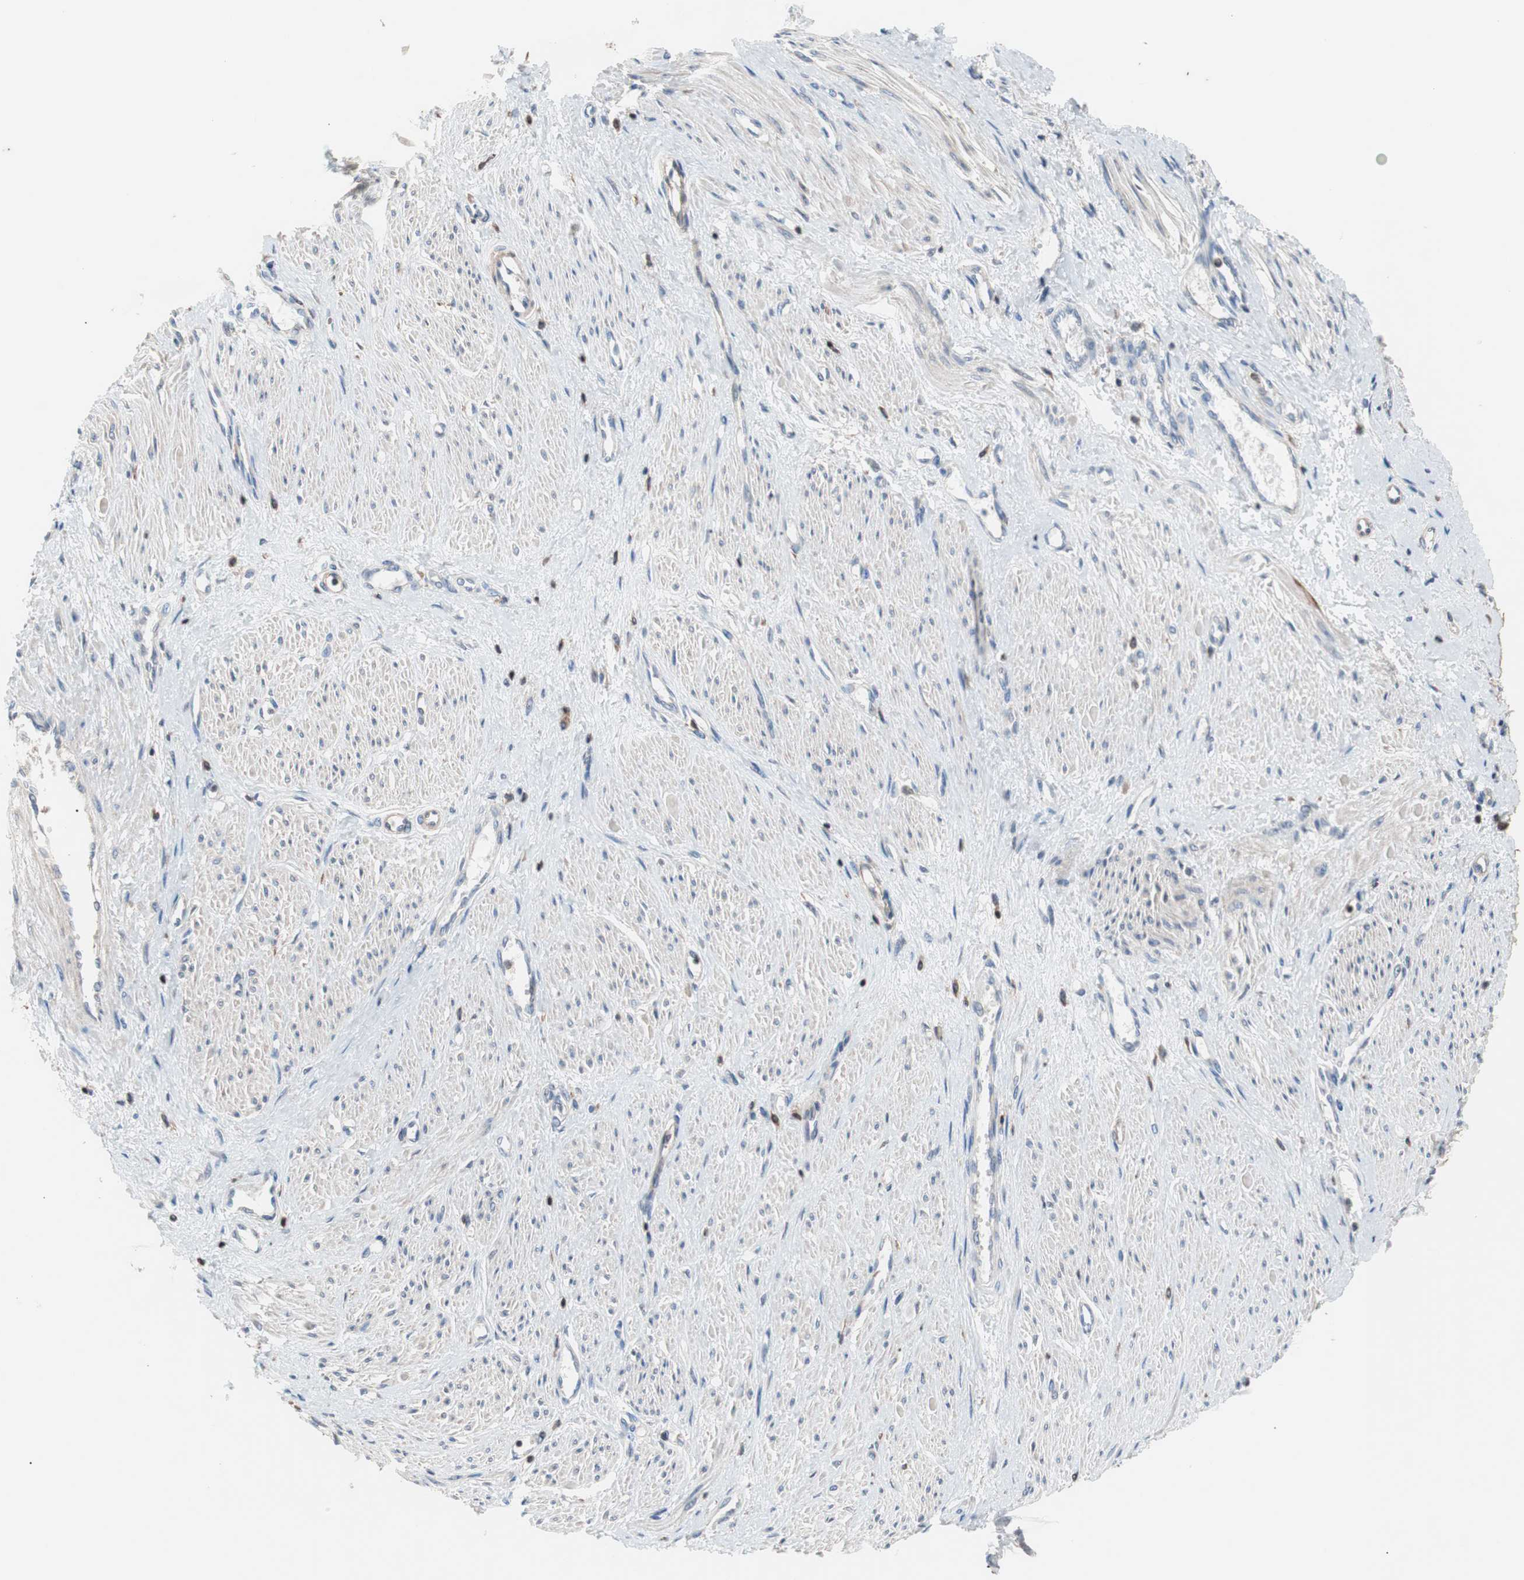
{"staining": {"intensity": "weak", "quantity": ">75%", "location": "cytoplasmic/membranous"}, "tissue": "smooth muscle", "cell_type": "Smooth muscle cells", "image_type": "normal", "snomed": [{"axis": "morphology", "description": "Normal tissue, NOS"}, {"axis": "topography", "description": "Smooth muscle"}, {"axis": "topography", "description": "Uterus"}], "caption": "Protein analysis of benign smooth muscle reveals weak cytoplasmic/membranous staining in approximately >75% of smooth muscle cells. The staining was performed using DAB (3,3'-diaminobenzidine) to visualize the protein expression in brown, while the nuclei were stained in blue with hematoxylin (Magnification: 20x).", "gene": "PIK3R1", "patient": {"sex": "female", "age": 39}}